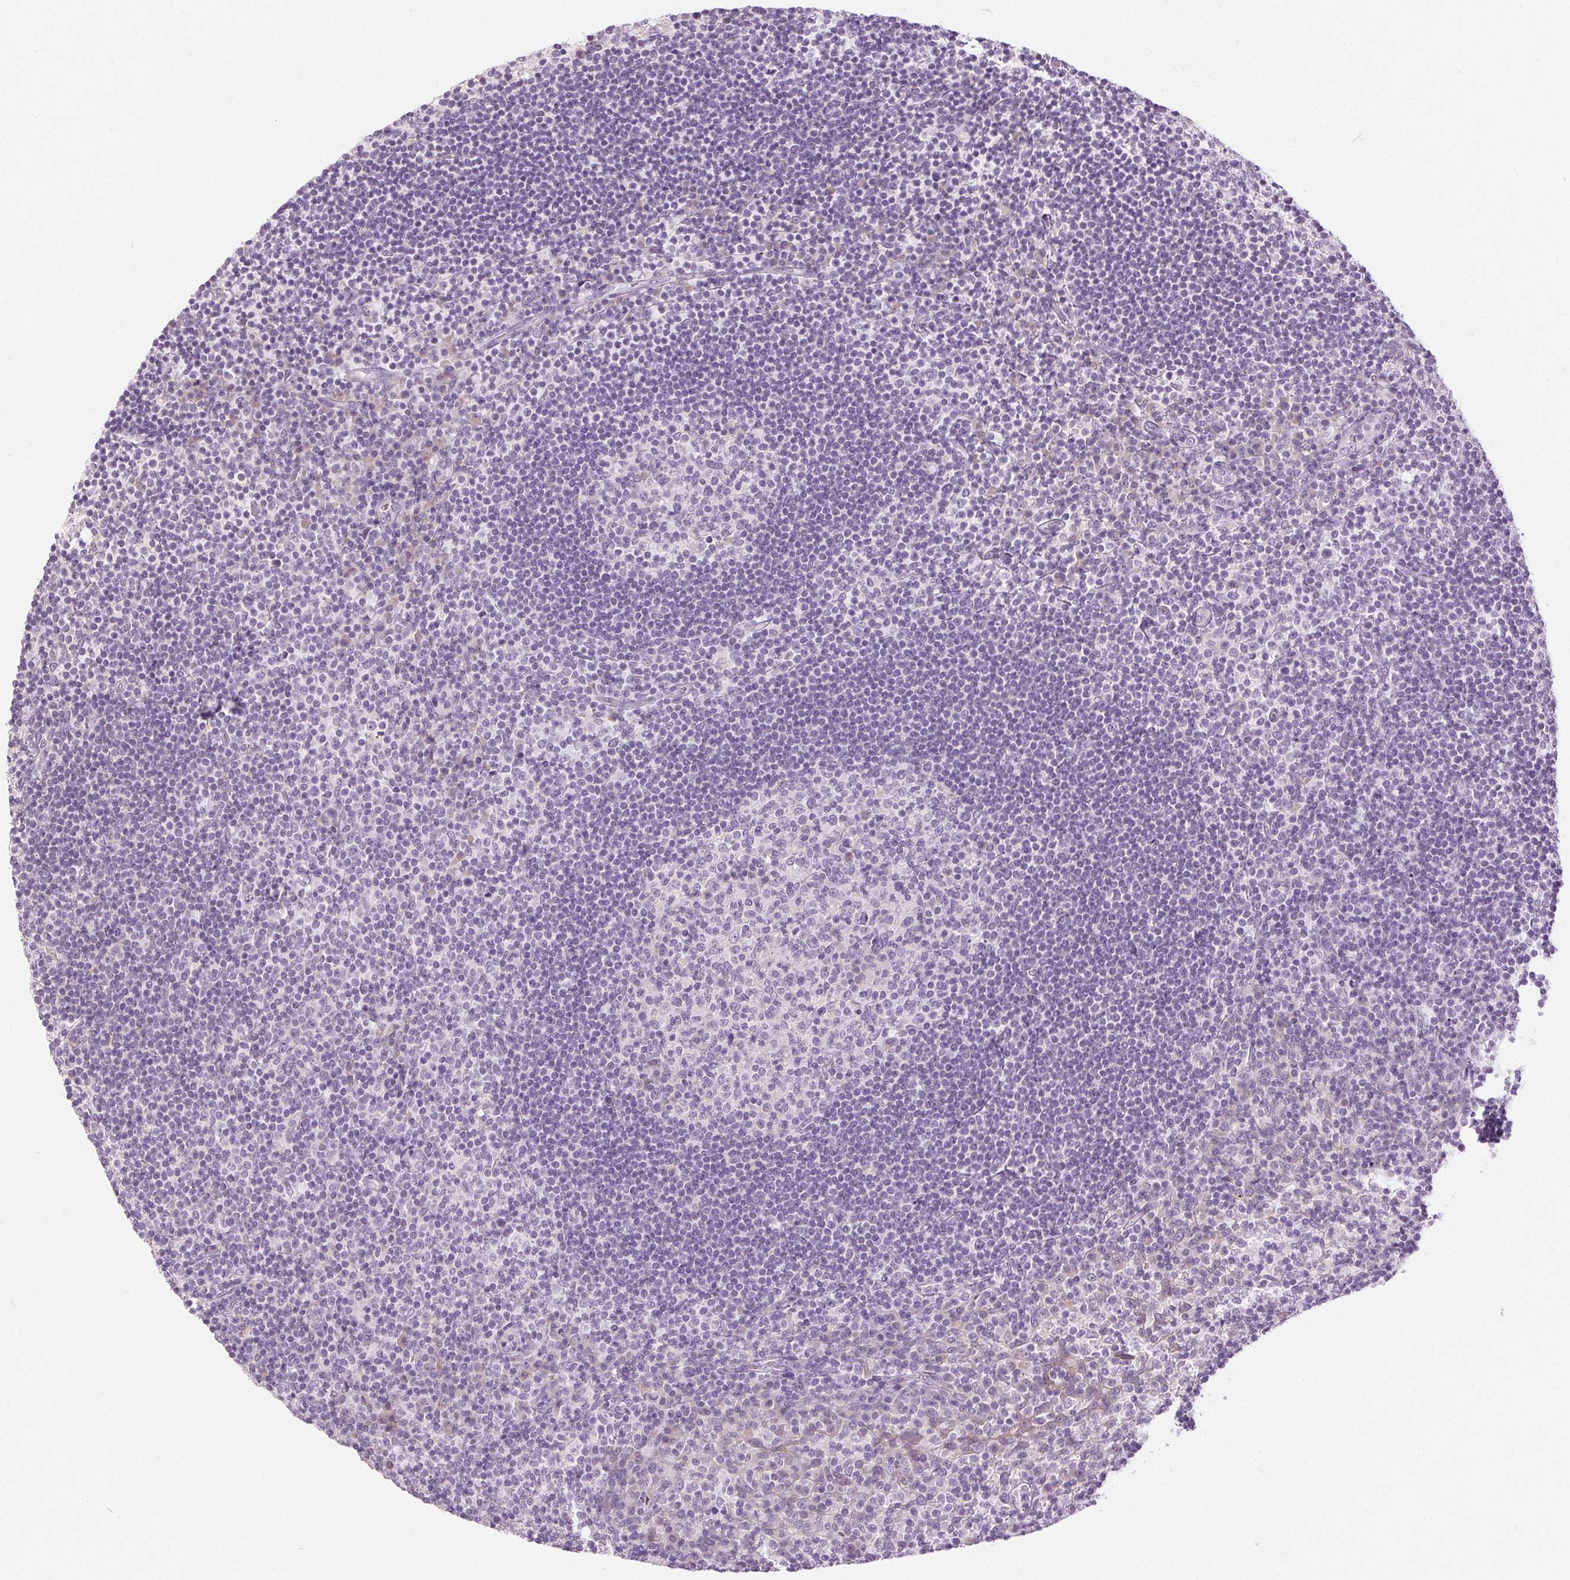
{"staining": {"intensity": "negative", "quantity": "none", "location": "none"}, "tissue": "tonsil", "cell_type": "Germinal center cells", "image_type": "normal", "snomed": [{"axis": "morphology", "description": "Normal tissue, NOS"}, {"axis": "topography", "description": "Tonsil"}], "caption": "Immunohistochemical staining of normal tonsil demonstrates no significant staining in germinal center cells. Nuclei are stained in blue.", "gene": "DSG3", "patient": {"sex": "female", "age": 10}}